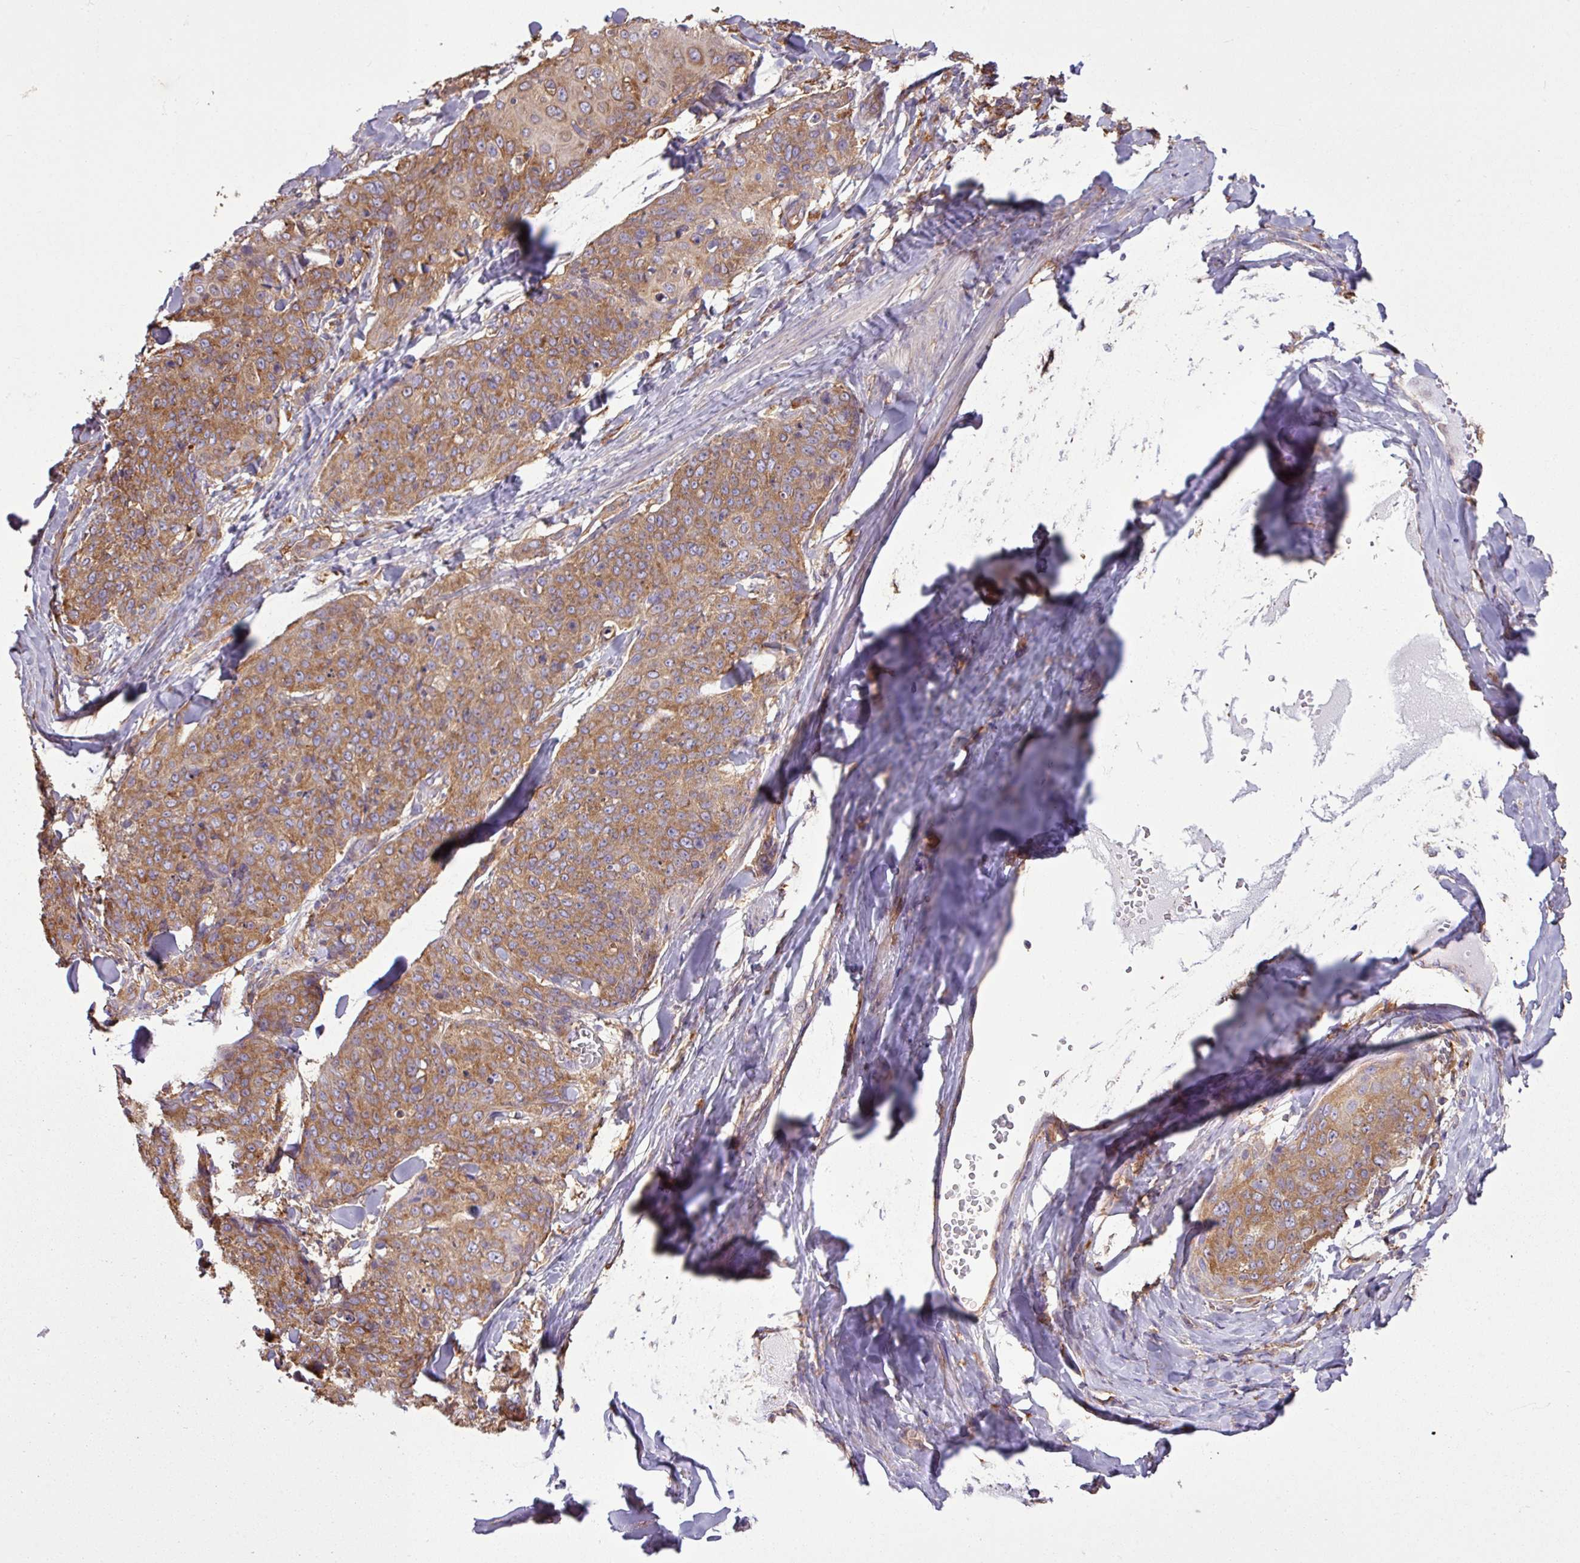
{"staining": {"intensity": "moderate", "quantity": ">75%", "location": "cytoplasmic/membranous"}, "tissue": "skin cancer", "cell_type": "Tumor cells", "image_type": "cancer", "snomed": [{"axis": "morphology", "description": "Squamous cell carcinoma, NOS"}, {"axis": "topography", "description": "Skin"}, {"axis": "topography", "description": "Vulva"}], "caption": "About >75% of tumor cells in human squamous cell carcinoma (skin) reveal moderate cytoplasmic/membranous protein expression as visualized by brown immunohistochemical staining.", "gene": "PACSIN2", "patient": {"sex": "female", "age": 85}}